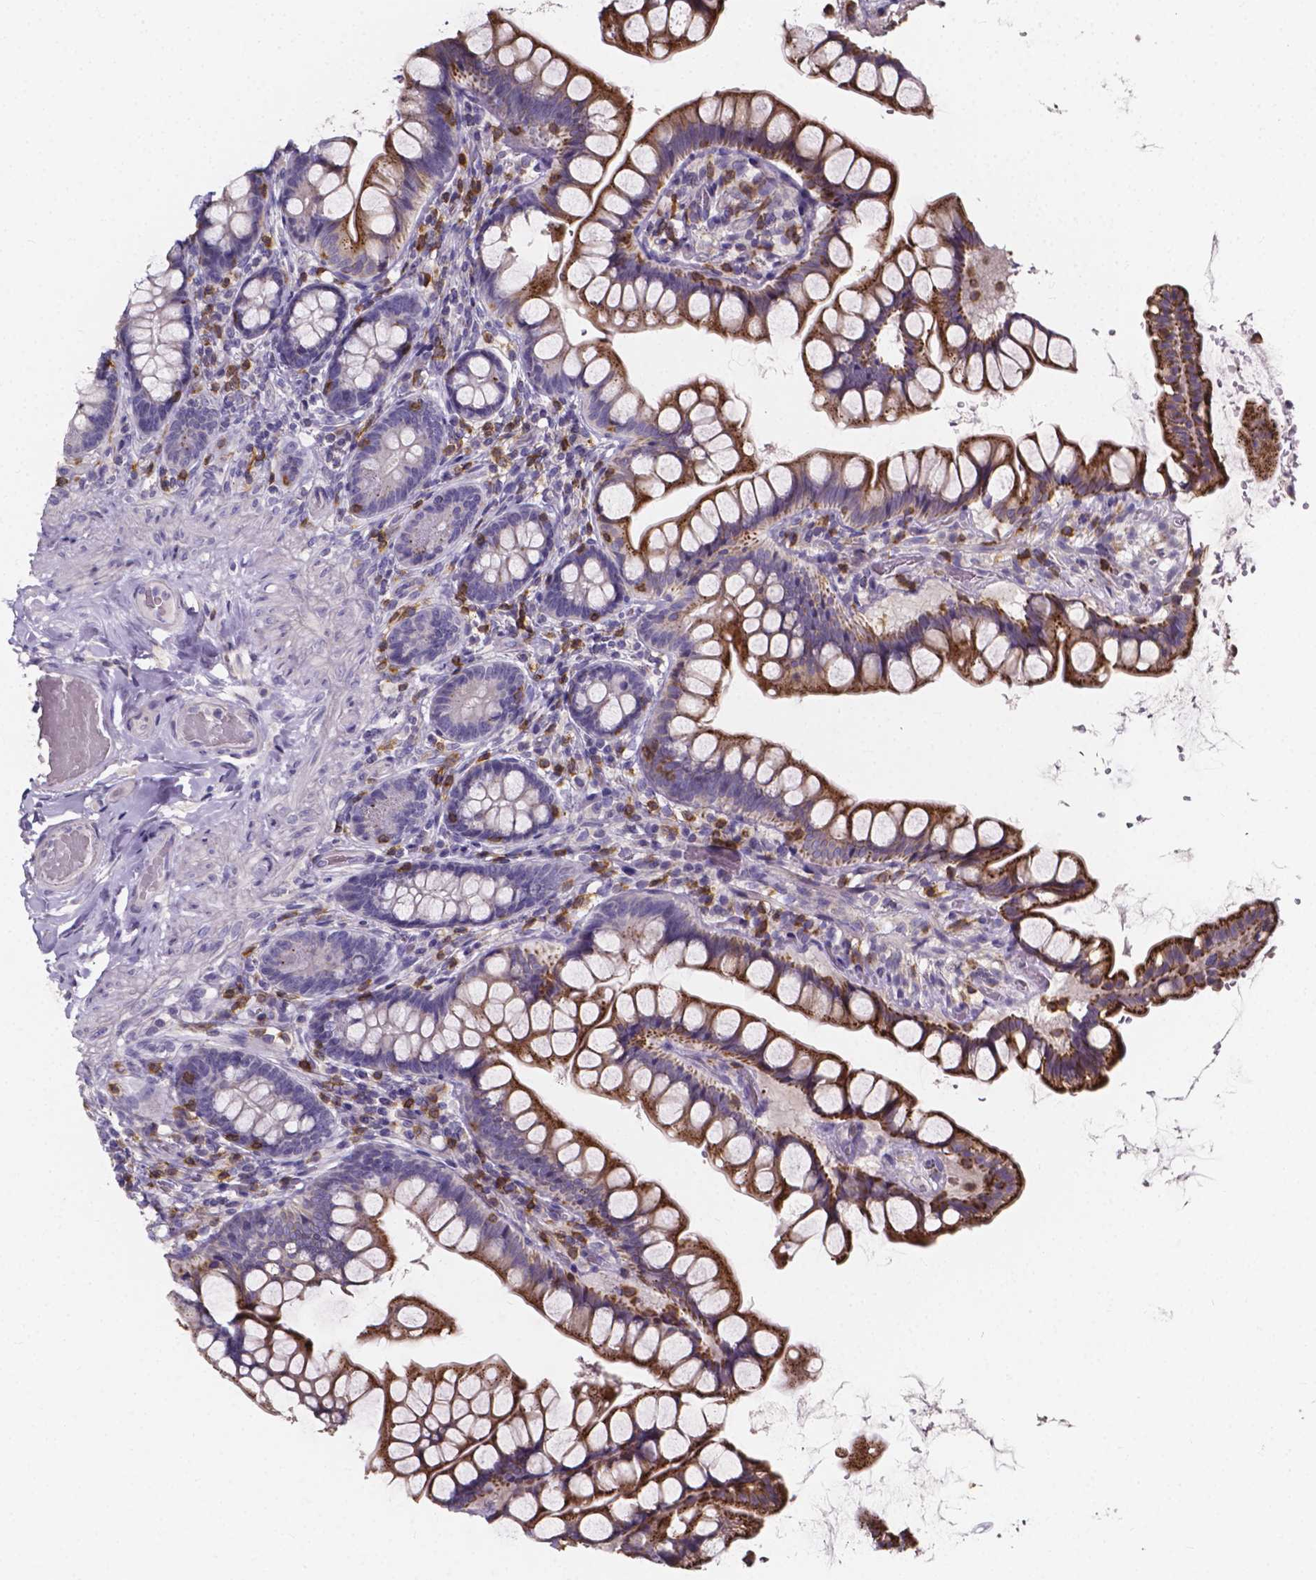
{"staining": {"intensity": "strong", "quantity": "25%-75%", "location": "cytoplasmic/membranous"}, "tissue": "small intestine", "cell_type": "Glandular cells", "image_type": "normal", "snomed": [{"axis": "morphology", "description": "Normal tissue, NOS"}, {"axis": "topography", "description": "Small intestine"}], "caption": "This image exhibits unremarkable small intestine stained with immunohistochemistry (IHC) to label a protein in brown. The cytoplasmic/membranous of glandular cells show strong positivity for the protein. Nuclei are counter-stained blue.", "gene": "THEMIS", "patient": {"sex": "male", "age": 70}}